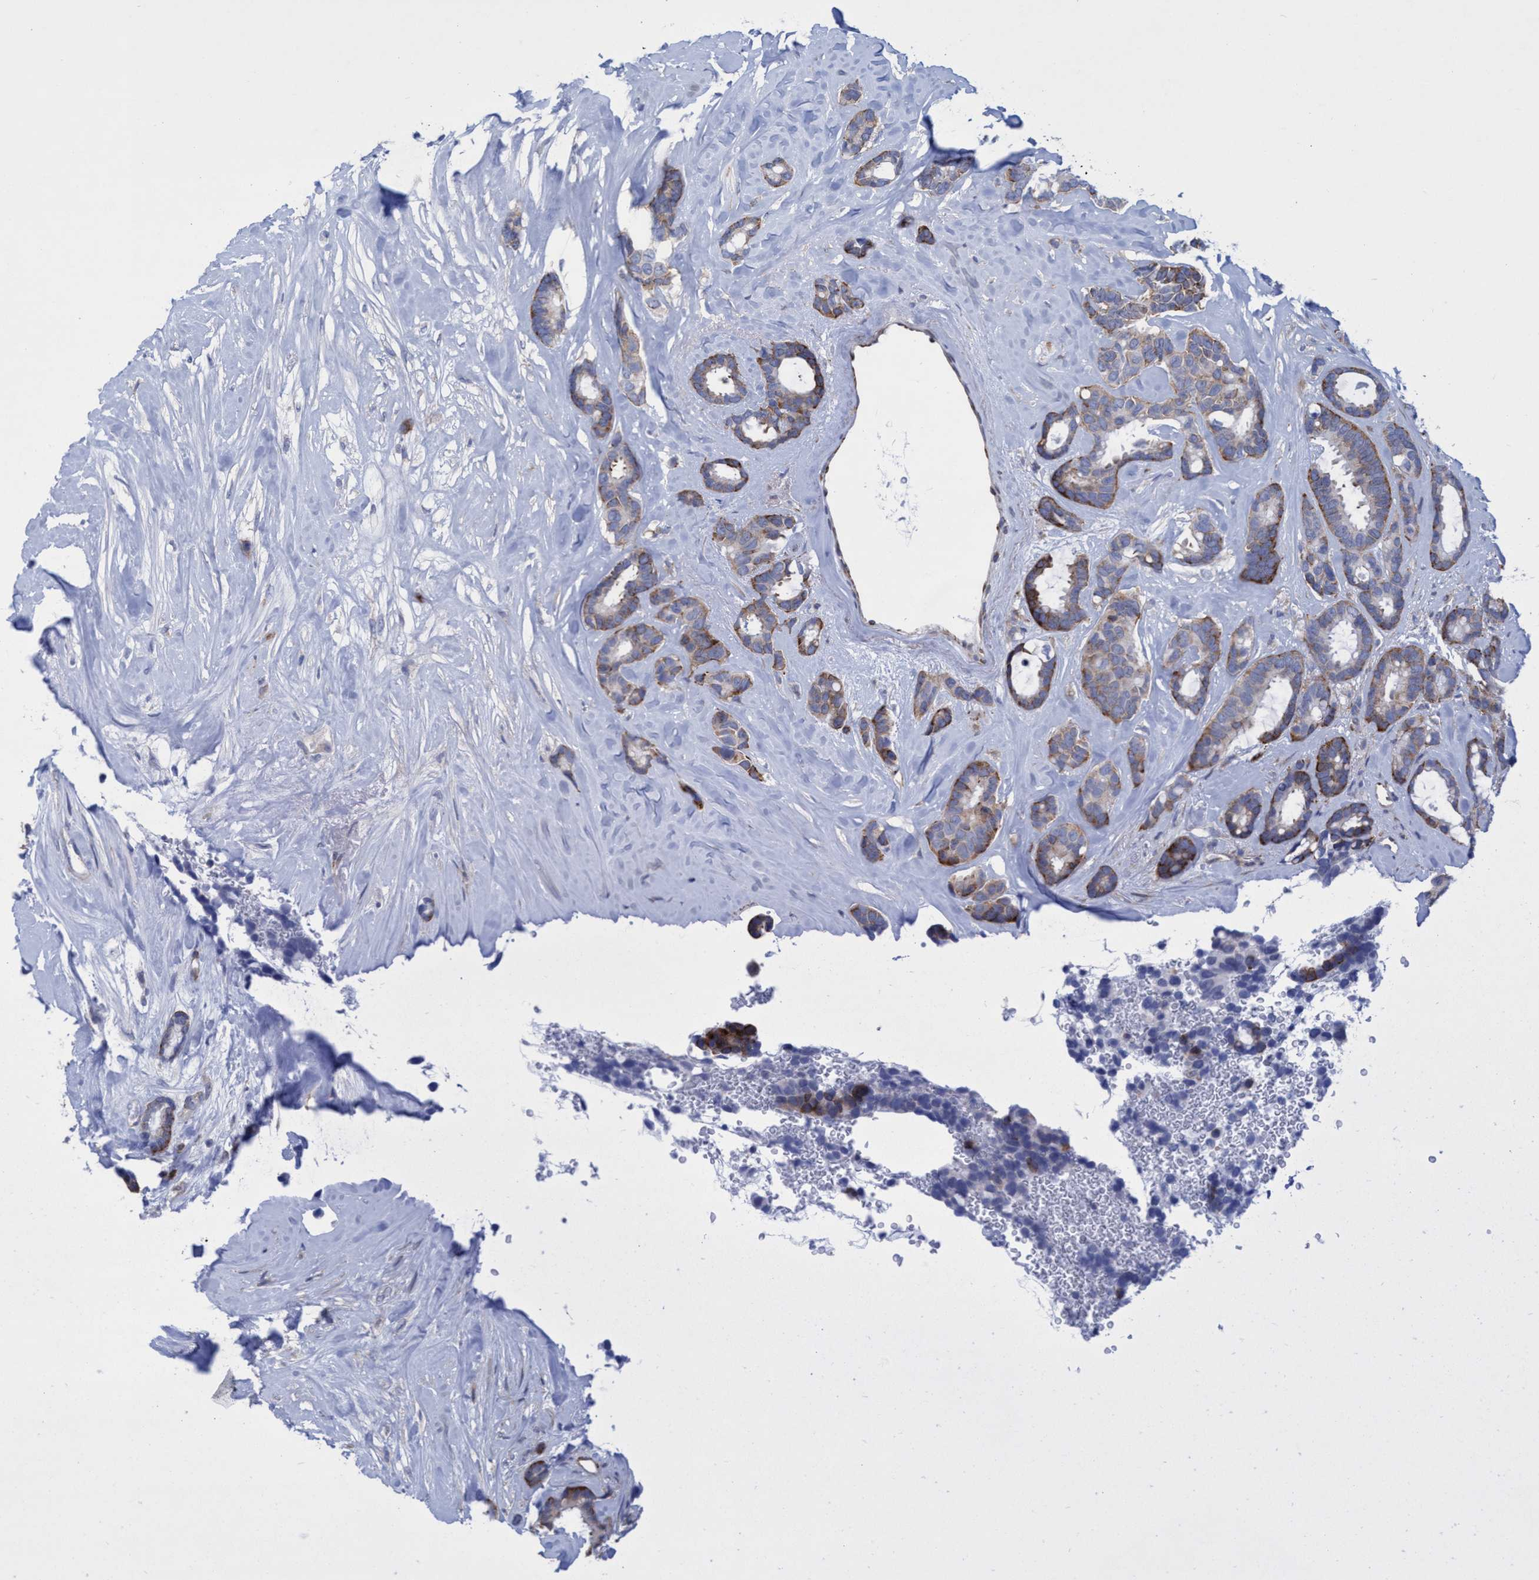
{"staining": {"intensity": "moderate", "quantity": "25%-75%", "location": "cytoplasmic/membranous"}, "tissue": "breast cancer", "cell_type": "Tumor cells", "image_type": "cancer", "snomed": [{"axis": "morphology", "description": "Duct carcinoma"}, {"axis": "topography", "description": "Breast"}], "caption": "Immunohistochemistry (IHC) of breast cancer (invasive ductal carcinoma) exhibits medium levels of moderate cytoplasmic/membranous staining in approximately 25%-75% of tumor cells. (DAB (3,3'-diaminobenzidine) IHC, brown staining for protein, blue staining for nuclei).", "gene": "R3HCC1", "patient": {"sex": "female", "age": 87}}